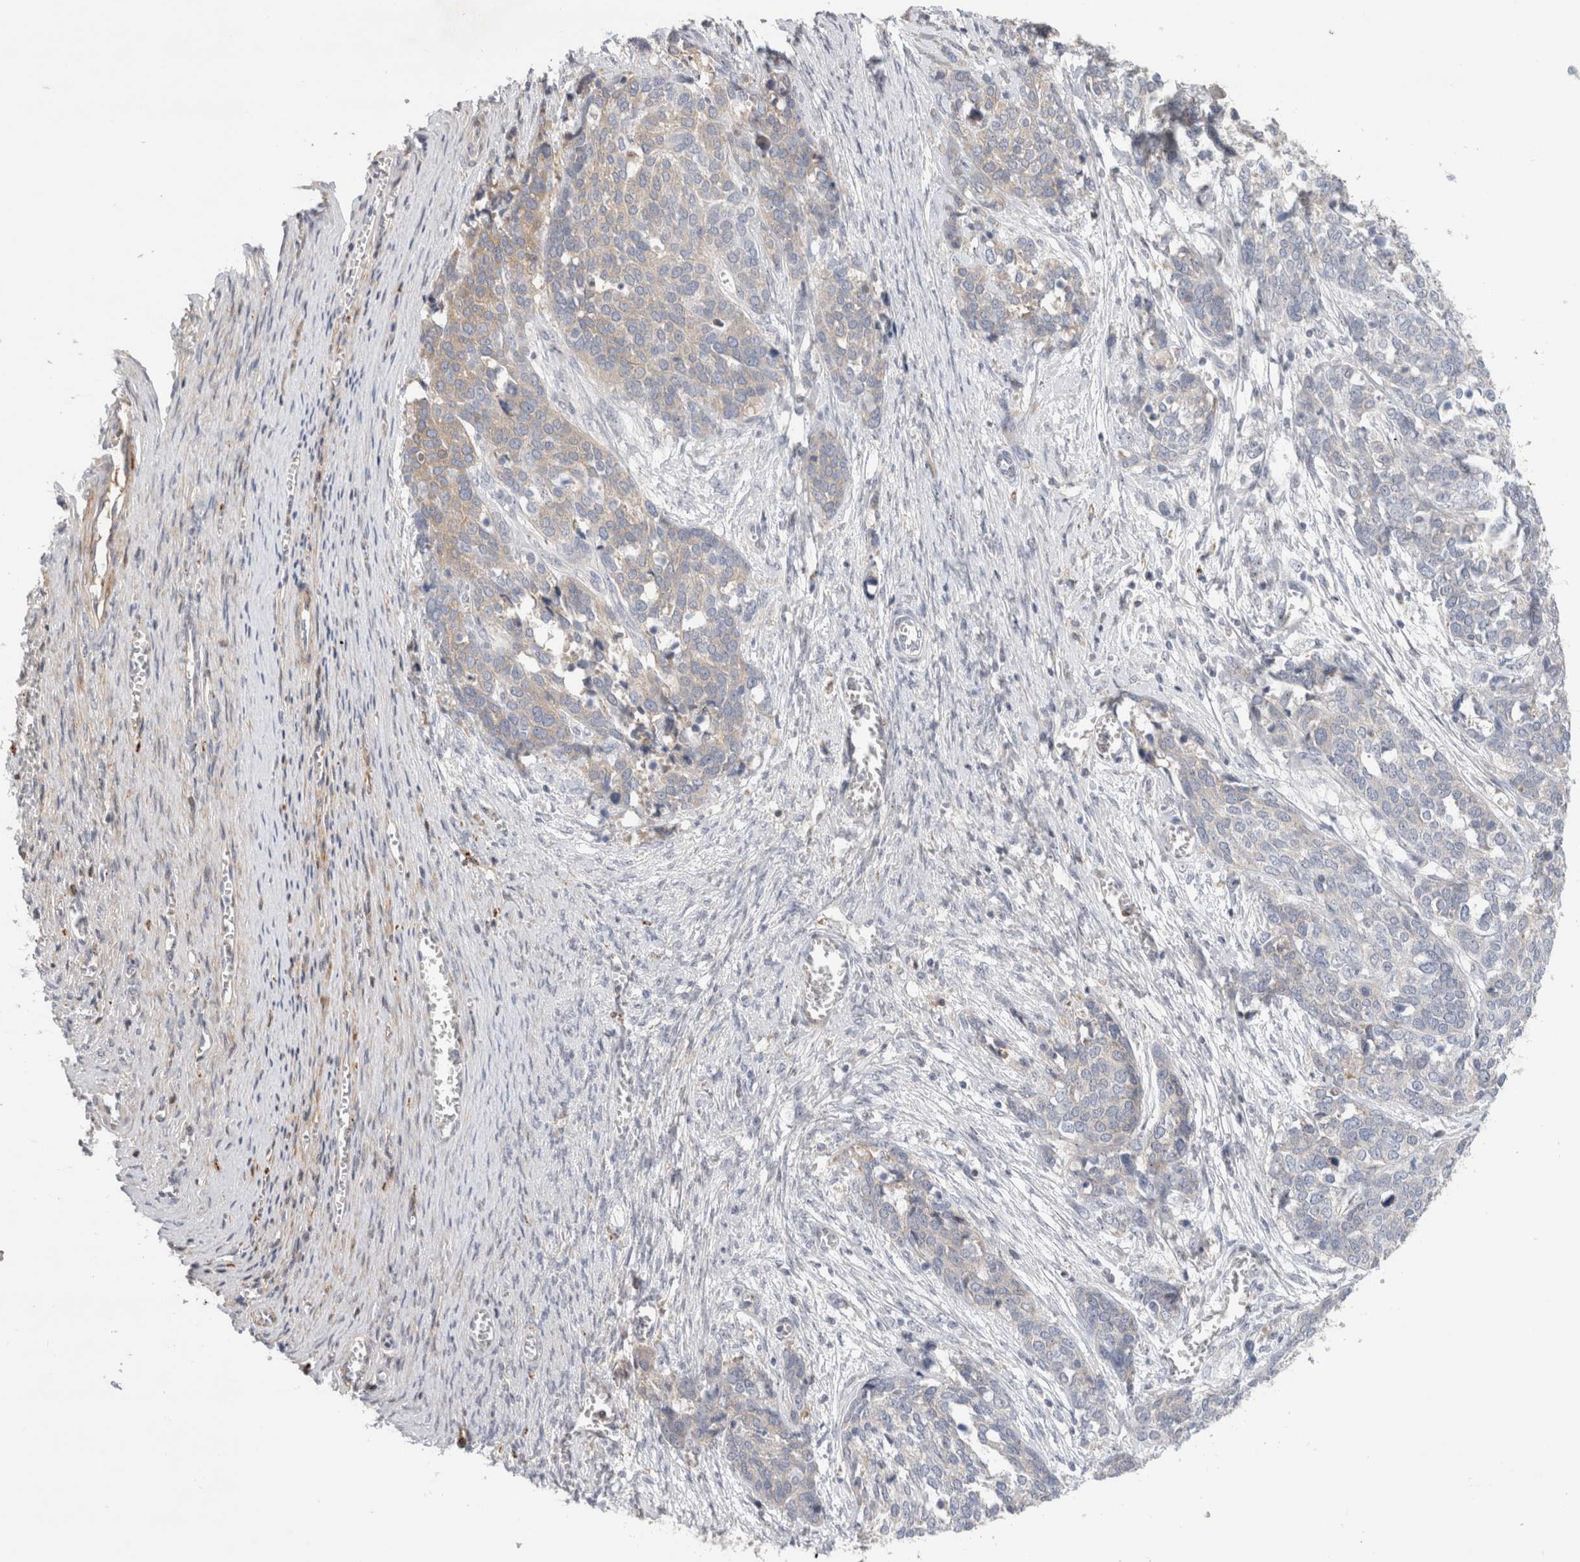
{"staining": {"intensity": "negative", "quantity": "none", "location": "none"}, "tissue": "ovarian cancer", "cell_type": "Tumor cells", "image_type": "cancer", "snomed": [{"axis": "morphology", "description": "Cystadenocarcinoma, serous, NOS"}, {"axis": "topography", "description": "Ovary"}], "caption": "Protein analysis of ovarian cancer shows no significant expression in tumor cells.", "gene": "ECHDC2", "patient": {"sex": "female", "age": 44}}